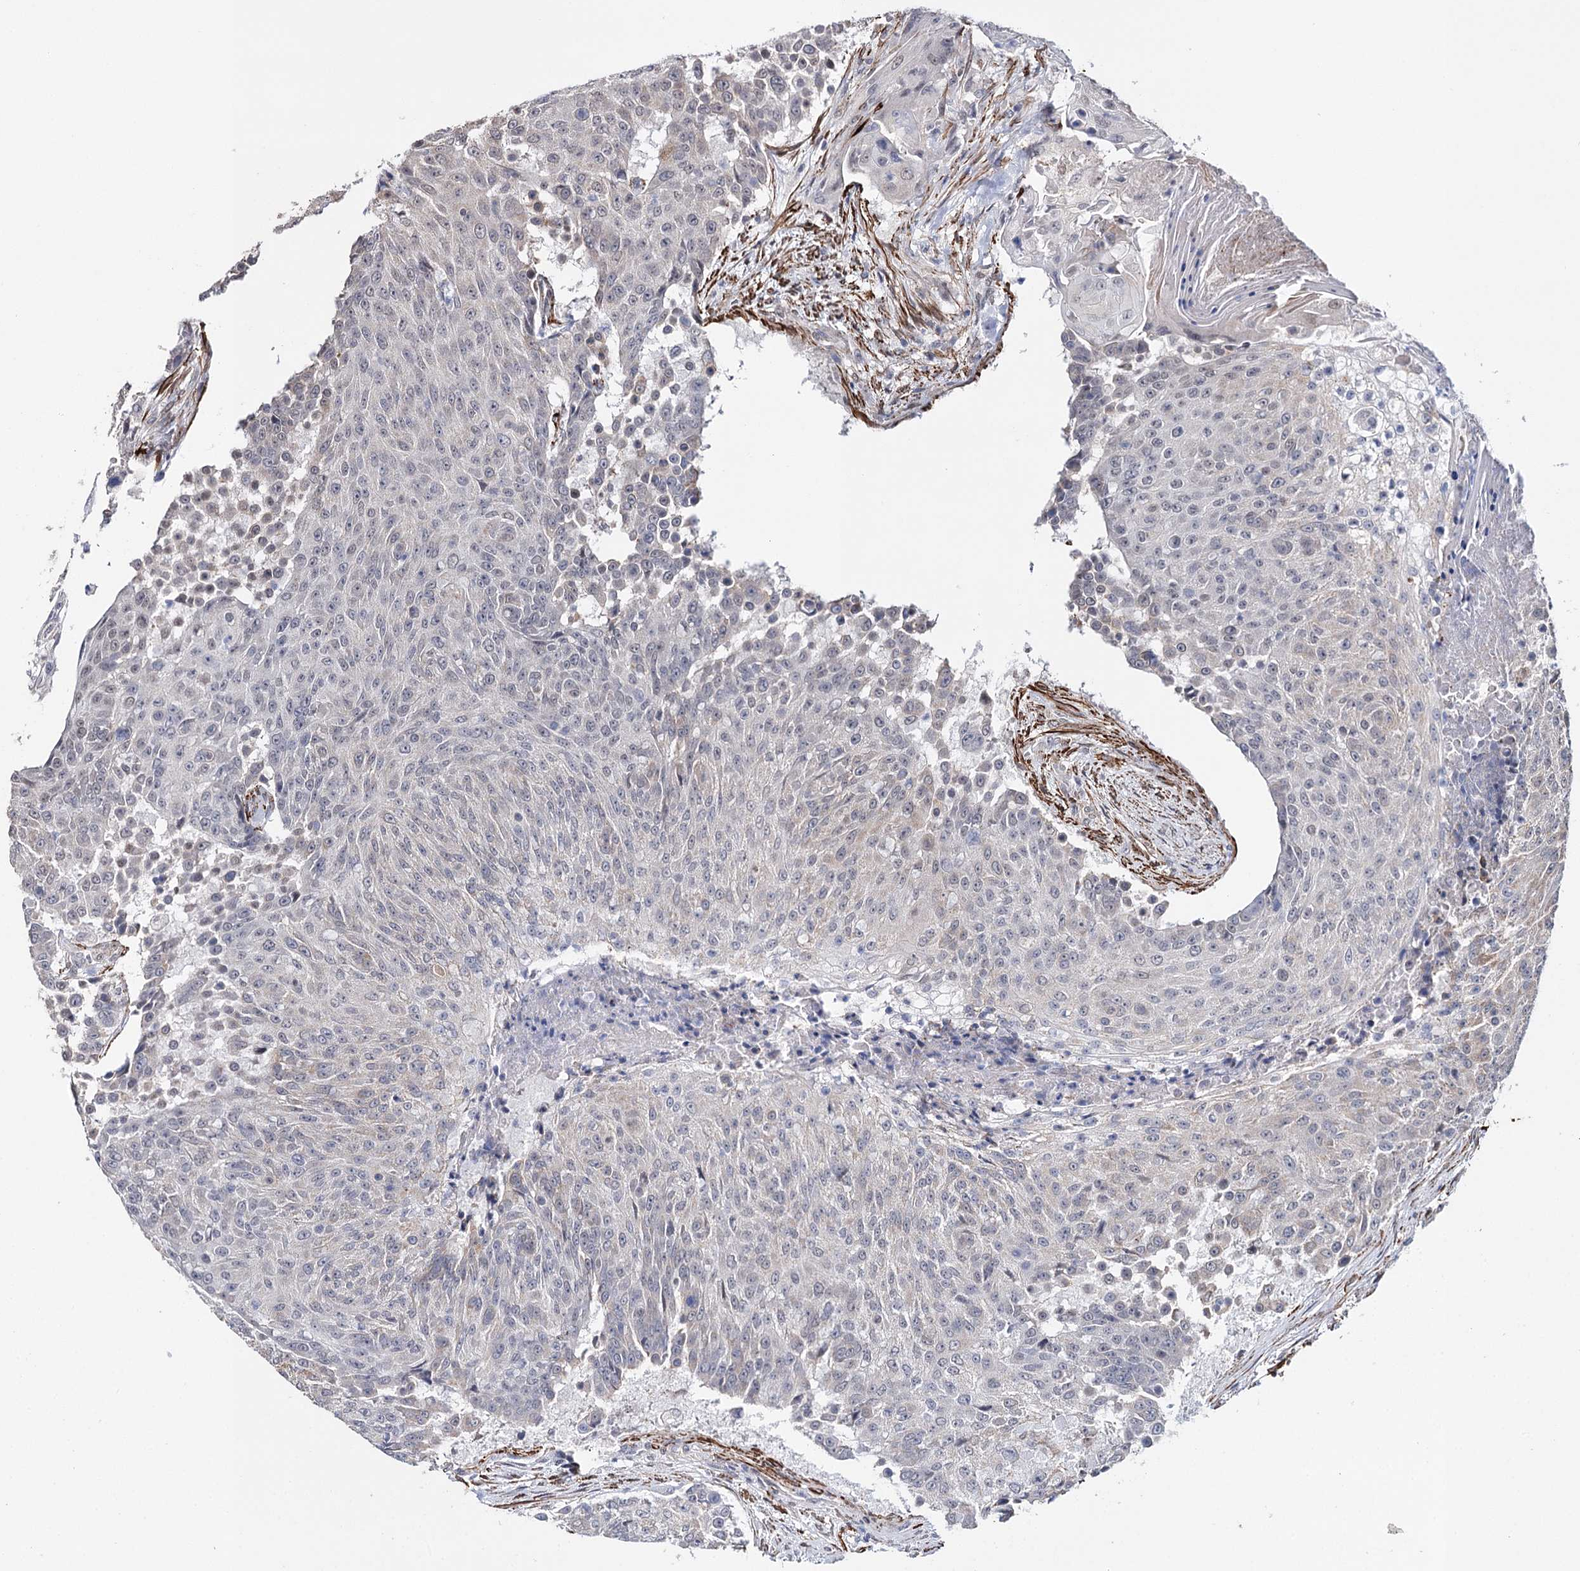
{"staining": {"intensity": "negative", "quantity": "none", "location": "none"}, "tissue": "urothelial cancer", "cell_type": "Tumor cells", "image_type": "cancer", "snomed": [{"axis": "morphology", "description": "Urothelial carcinoma, High grade"}, {"axis": "topography", "description": "Urinary bladder"}], "caption": "High magnification brightfield microscopy of urothelial cancer stained with DAB (3,3'-diaminobenzidine) (brown) and counterstained with hematoxylin (blue): tumor cells show no significant expression. (DAB immunohistochemistry, high magnification).", "gene": "CFAP46", "patient": {"sex": "female", "age": 63}}